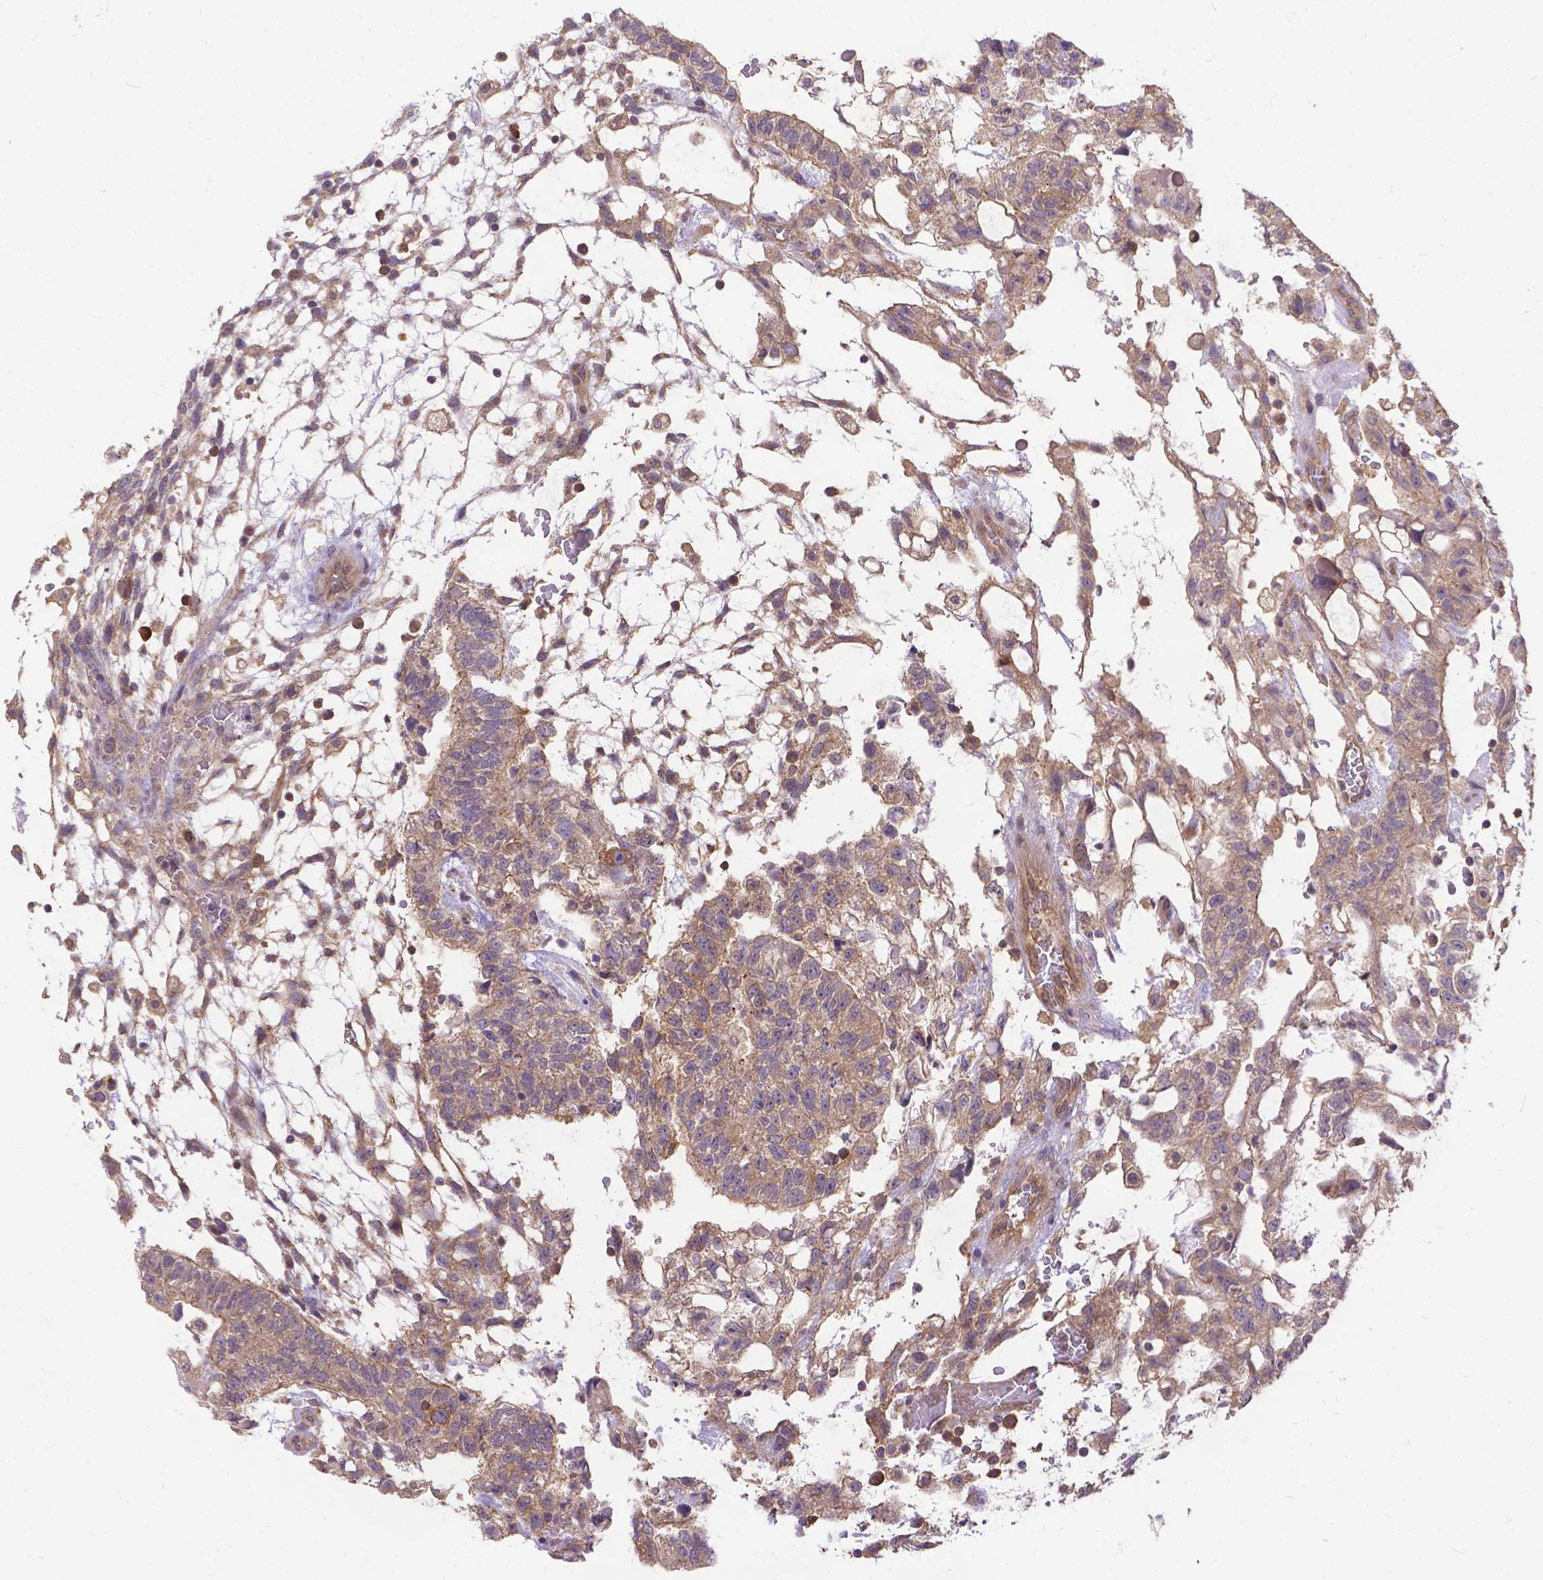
{"staining": {"intensity": "weak", "quantity": ">75%", "location": "cytoplasmic/membranous"}, "tissue": "testis cancer", "cell_type": "Tumor cells", "image_type": "cancer", "snomed": [{"axis": "morphology", "description": "Carcinoma, Embryonal, NOS"}, {"axis": "topography", "description": "Testis"}], "caption": "Brown immunohistochemical staining in human testis cancer reveals weak cytoplasmic/membranous staining in about >75% of tumor cells.", "gene": "DENND6A", "patient": {"sex": "male", "age": 32}}